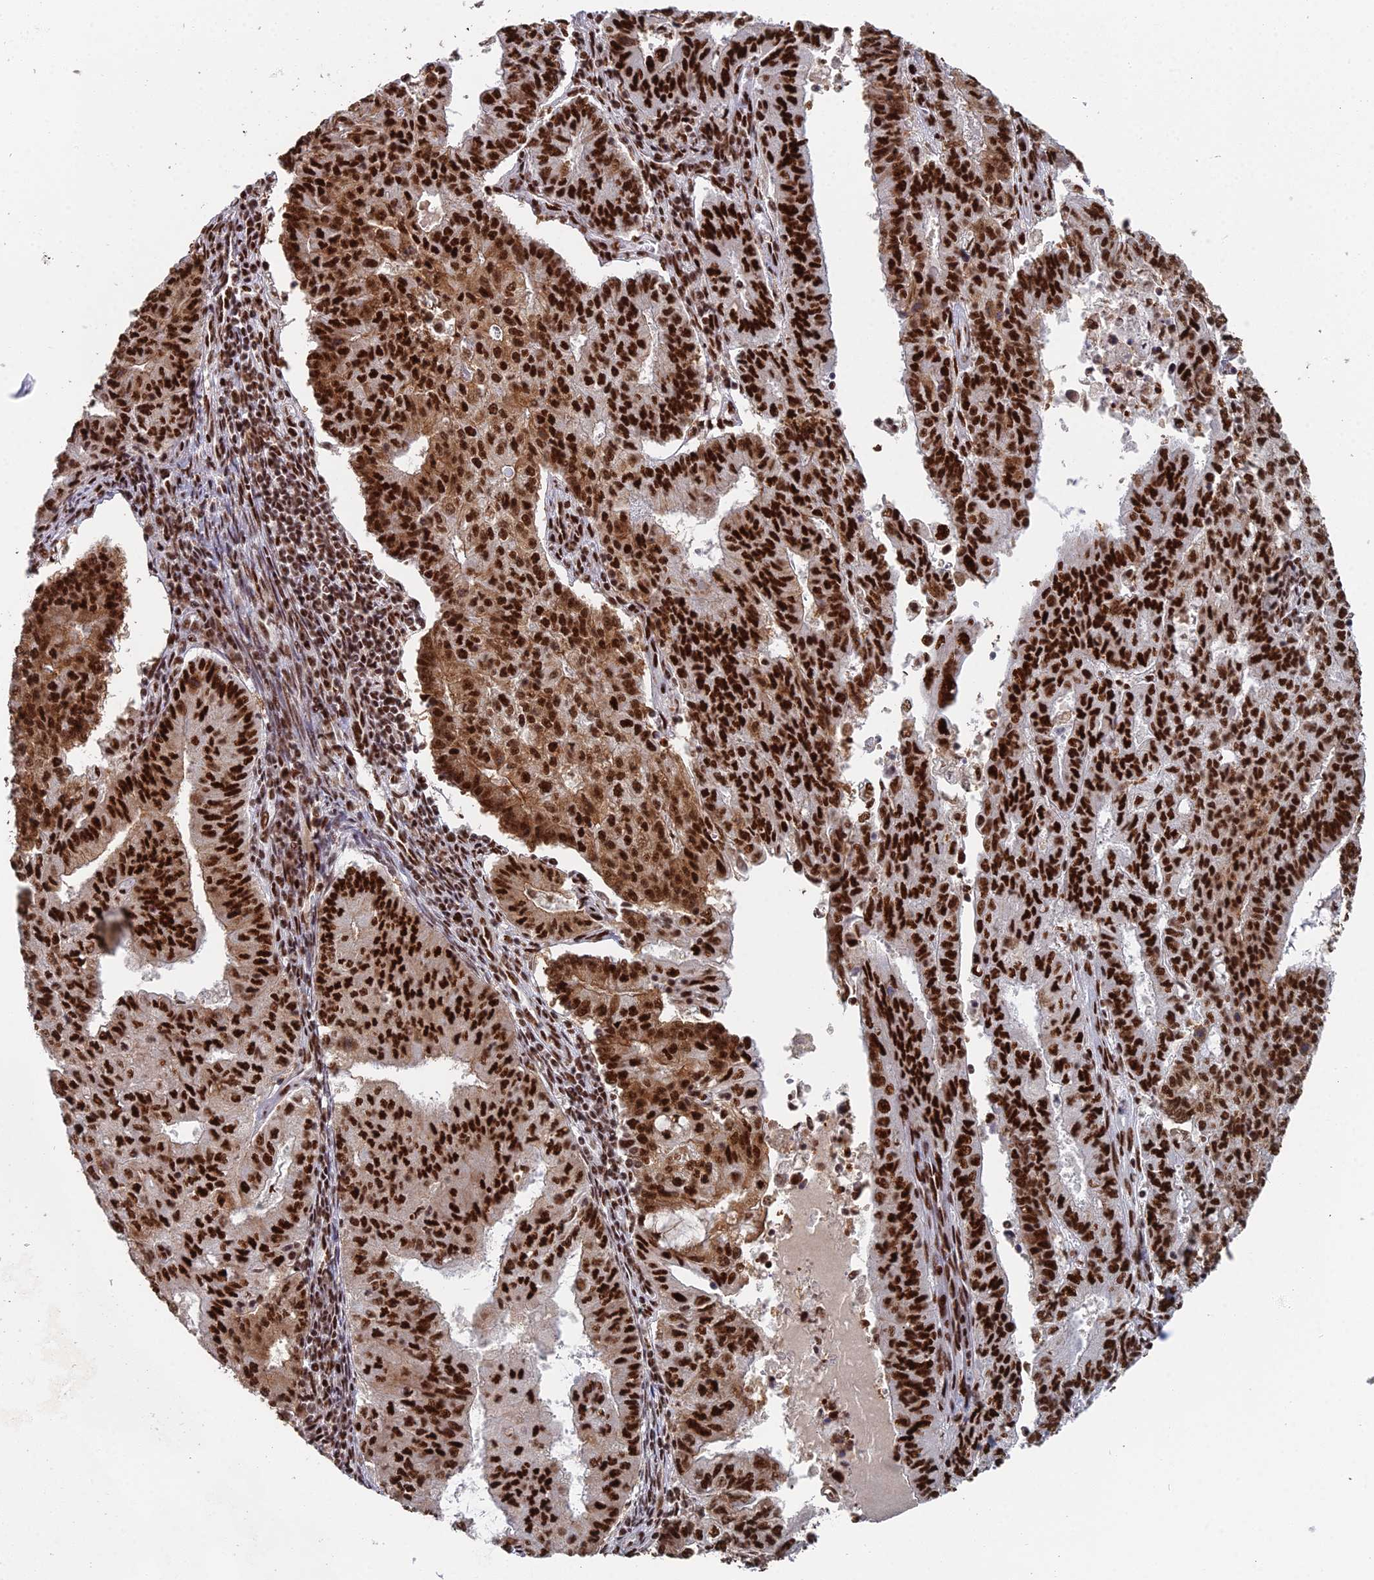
{"staining": {"intensity": "strong", "quantity": ">75%", "location": "cytoplasmic/membranous,nuclear"}, "tissue": "endometrial cancer", "cell_type": "Tumor cells", "image_type": "cancer", "snomed": [{"axis": "morphology", "description": "Adenocarcinoma, NOS"}, {"axis": "topography", "description": "Endometrium"}], "caption": "Protein positivity by immunohistochemistry displays strong cytoplasmic/membranous and nuclear positivity in approximately >75% of tumor cells in endometrial cancer (adenocarcinoma). (brown staining indicates protein expression, while blue staining denotes nuclei).", "gene": "SF3B3", "patient": {"sex": "female", "age": 59}}